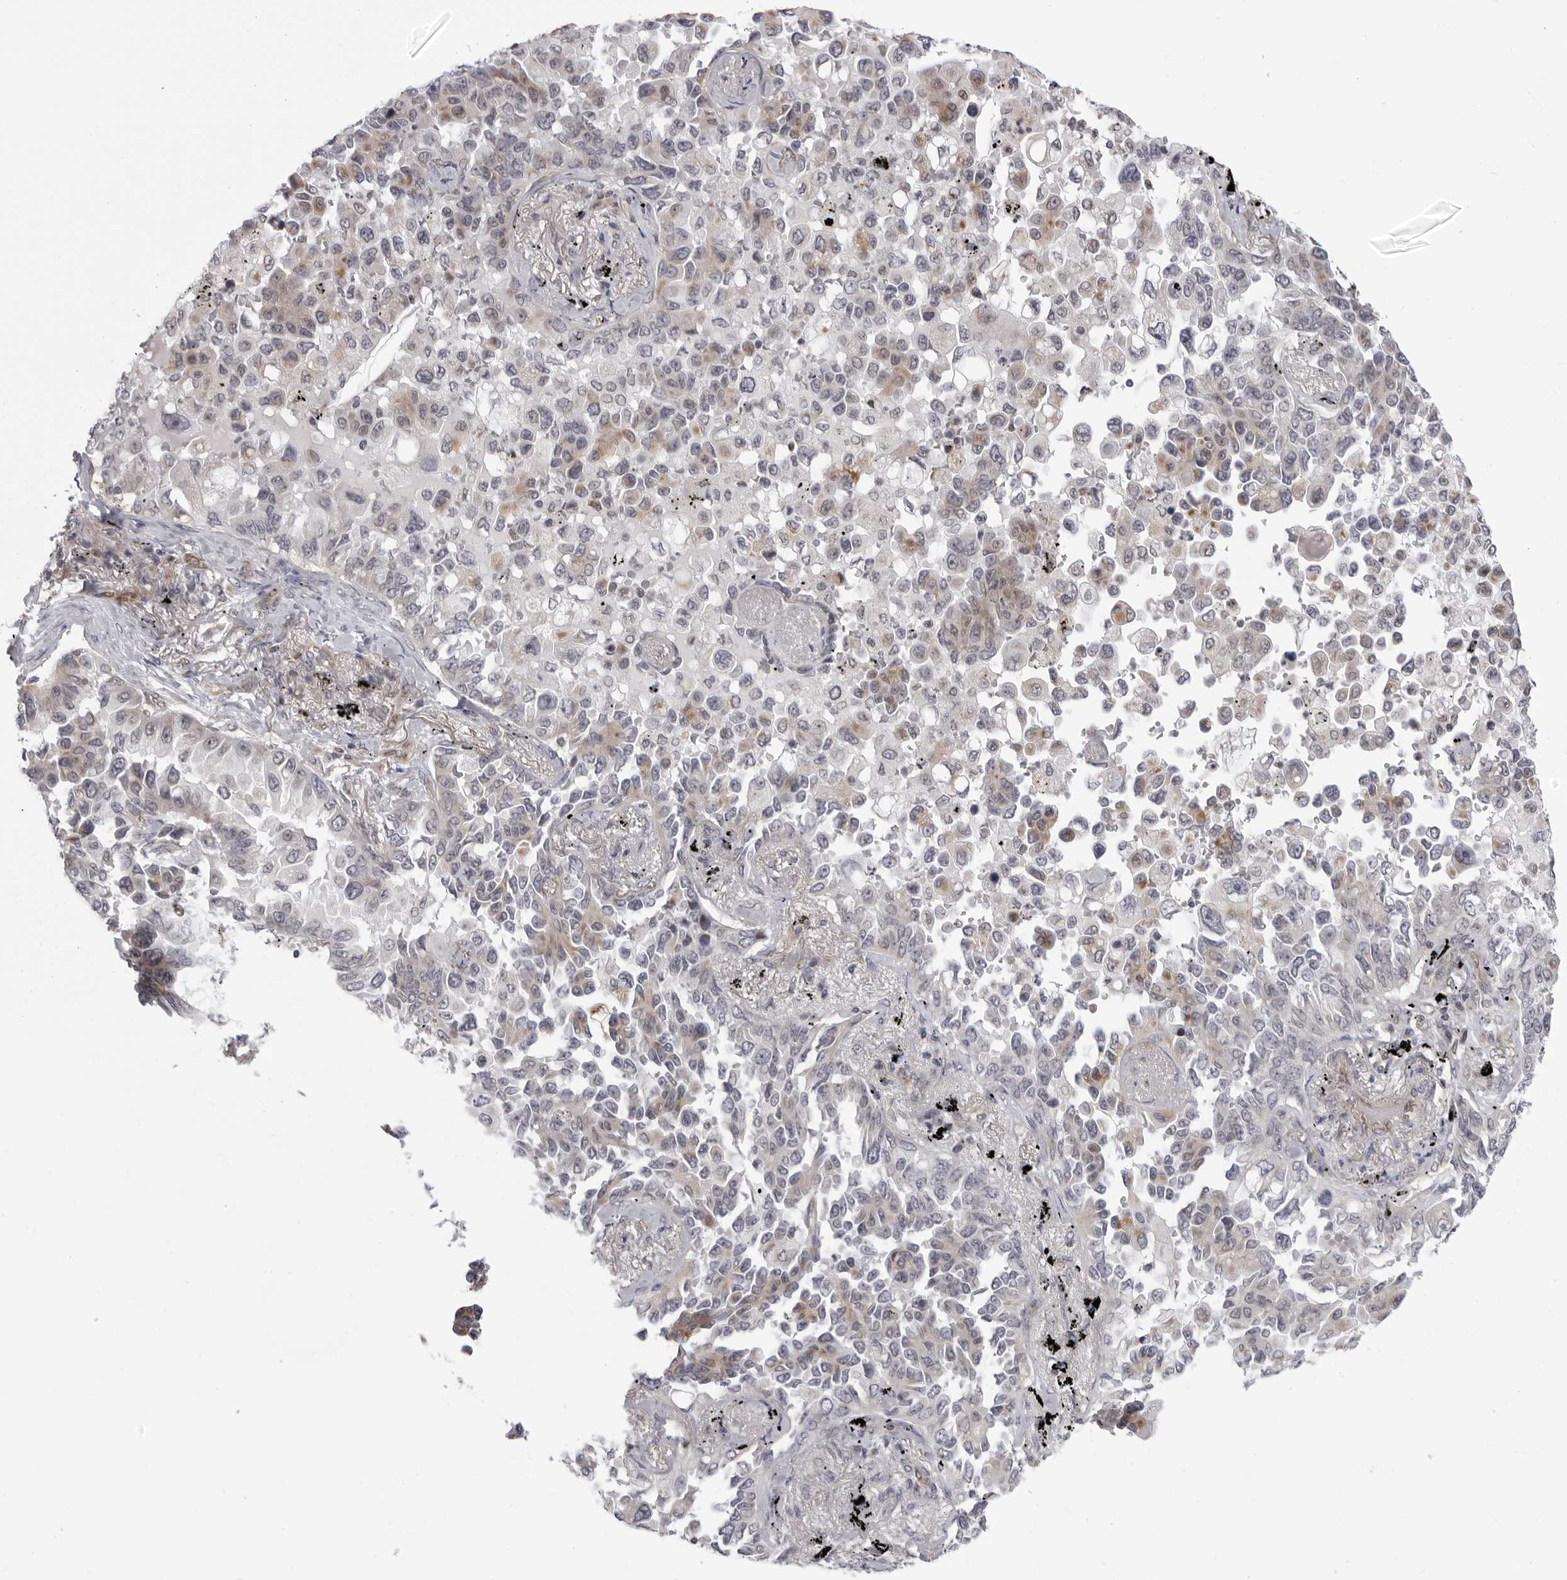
{"staining": {"intensity": "weak", "quantity": "<25%", "location": "cytoplasmic/membranous"}, "tissue": "lung cancer", "cell_type": "Tumor cells", "image_type": "cancer", "snomed": [{"axis": "morphology", "description": "Adenocarcinoma, NOS"}, {"axis": "topography", "description": "Lung"}], "caption": "Tumor cells are negative for protein expression in human lung cancer (adenocarcinoma).", "gene": "MAPK12", "patient": {"sex": "female", "age": 67}}